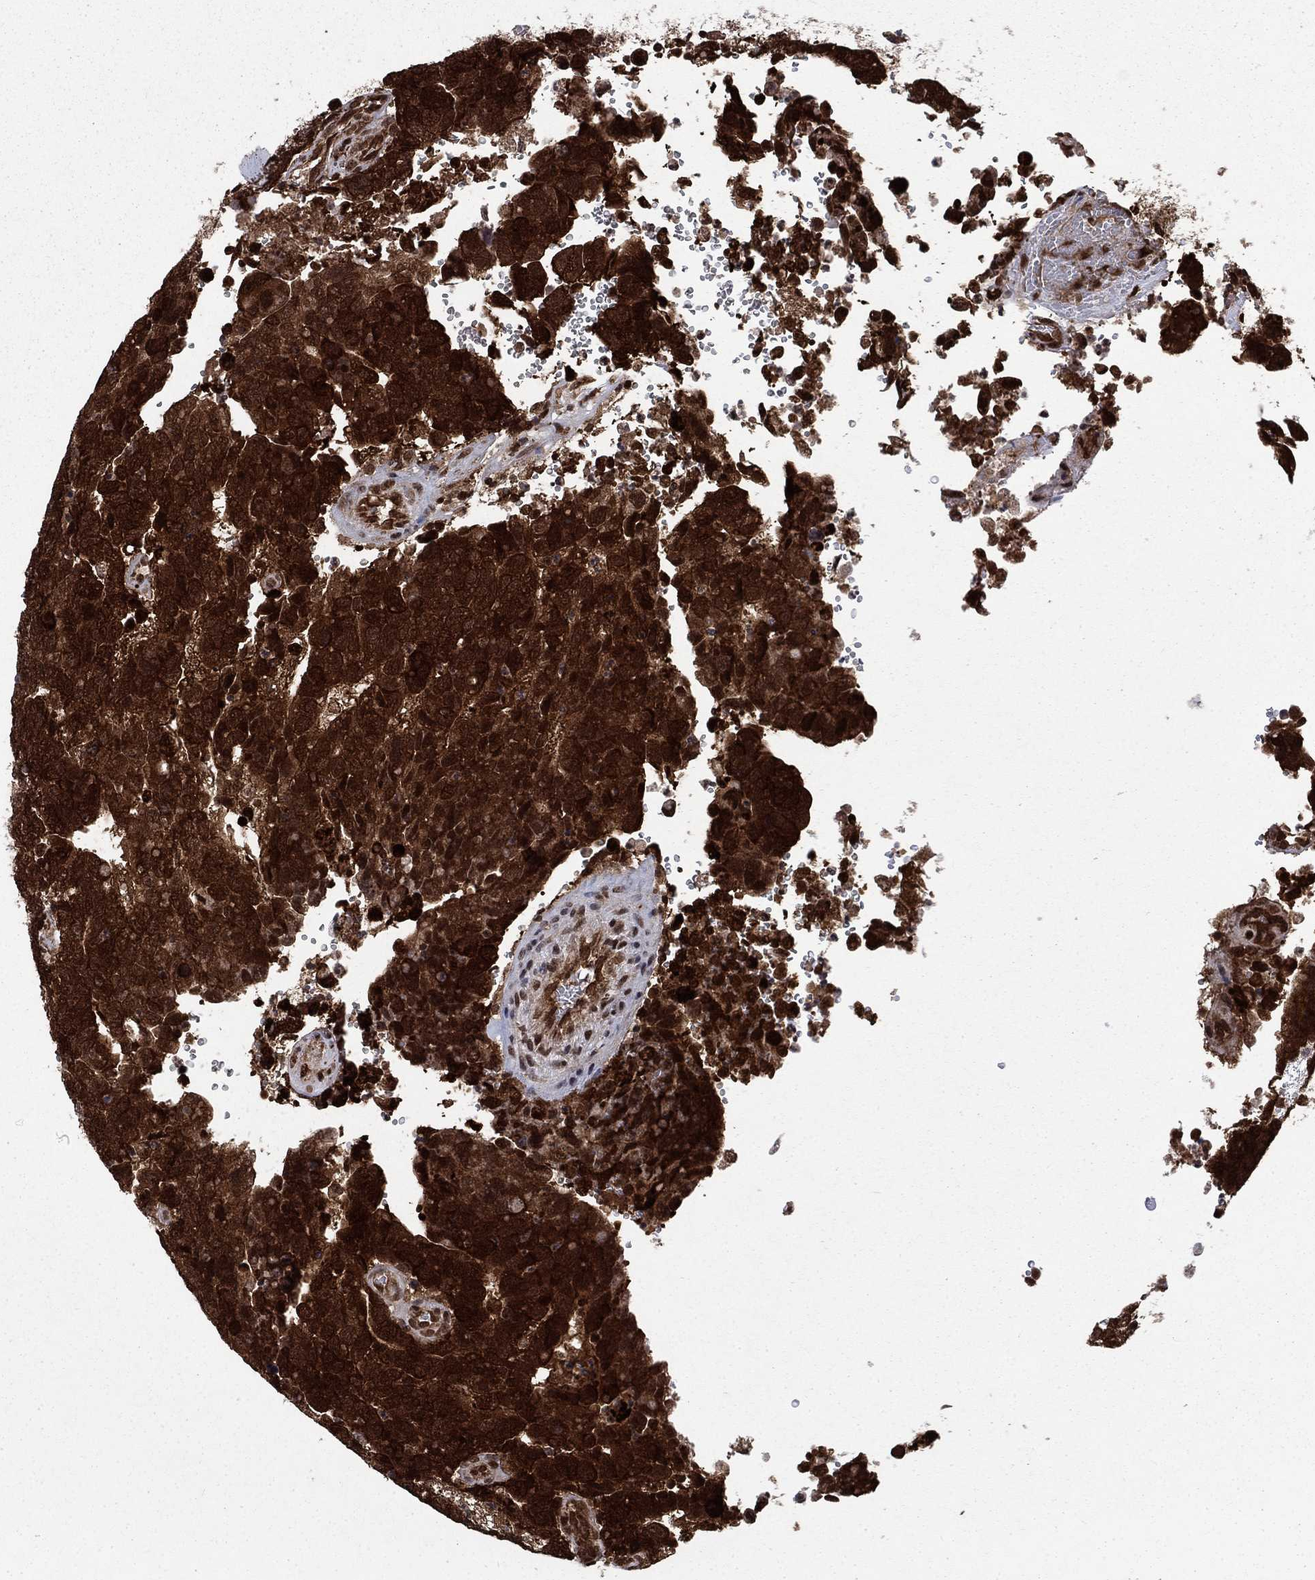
{"staining": {"intensity": "strong", "quantity": ">75%", "location": "cytoplasmic/membranous"}, "tissue": "testis cancer", "cell_type": "Tumor cells", "image_type": "cancer", "snomed": [{"axis": "morphology", "description": "Carcinoma, Embryonal, NOS"}, {"axis": "topography", "description": "Testis"}], "caption": "Immunohistochemical staining of human testis cancer reveals strong cytoplasmic/membranous protein expression in approximately >75% of tumor cells. (DAB (3,3'-diaminobenzidine) = brown stain, brightfield microscopy at high magnification).", "gene": "DNAJA1", "patient": {"sex": "male", "age": 24}}